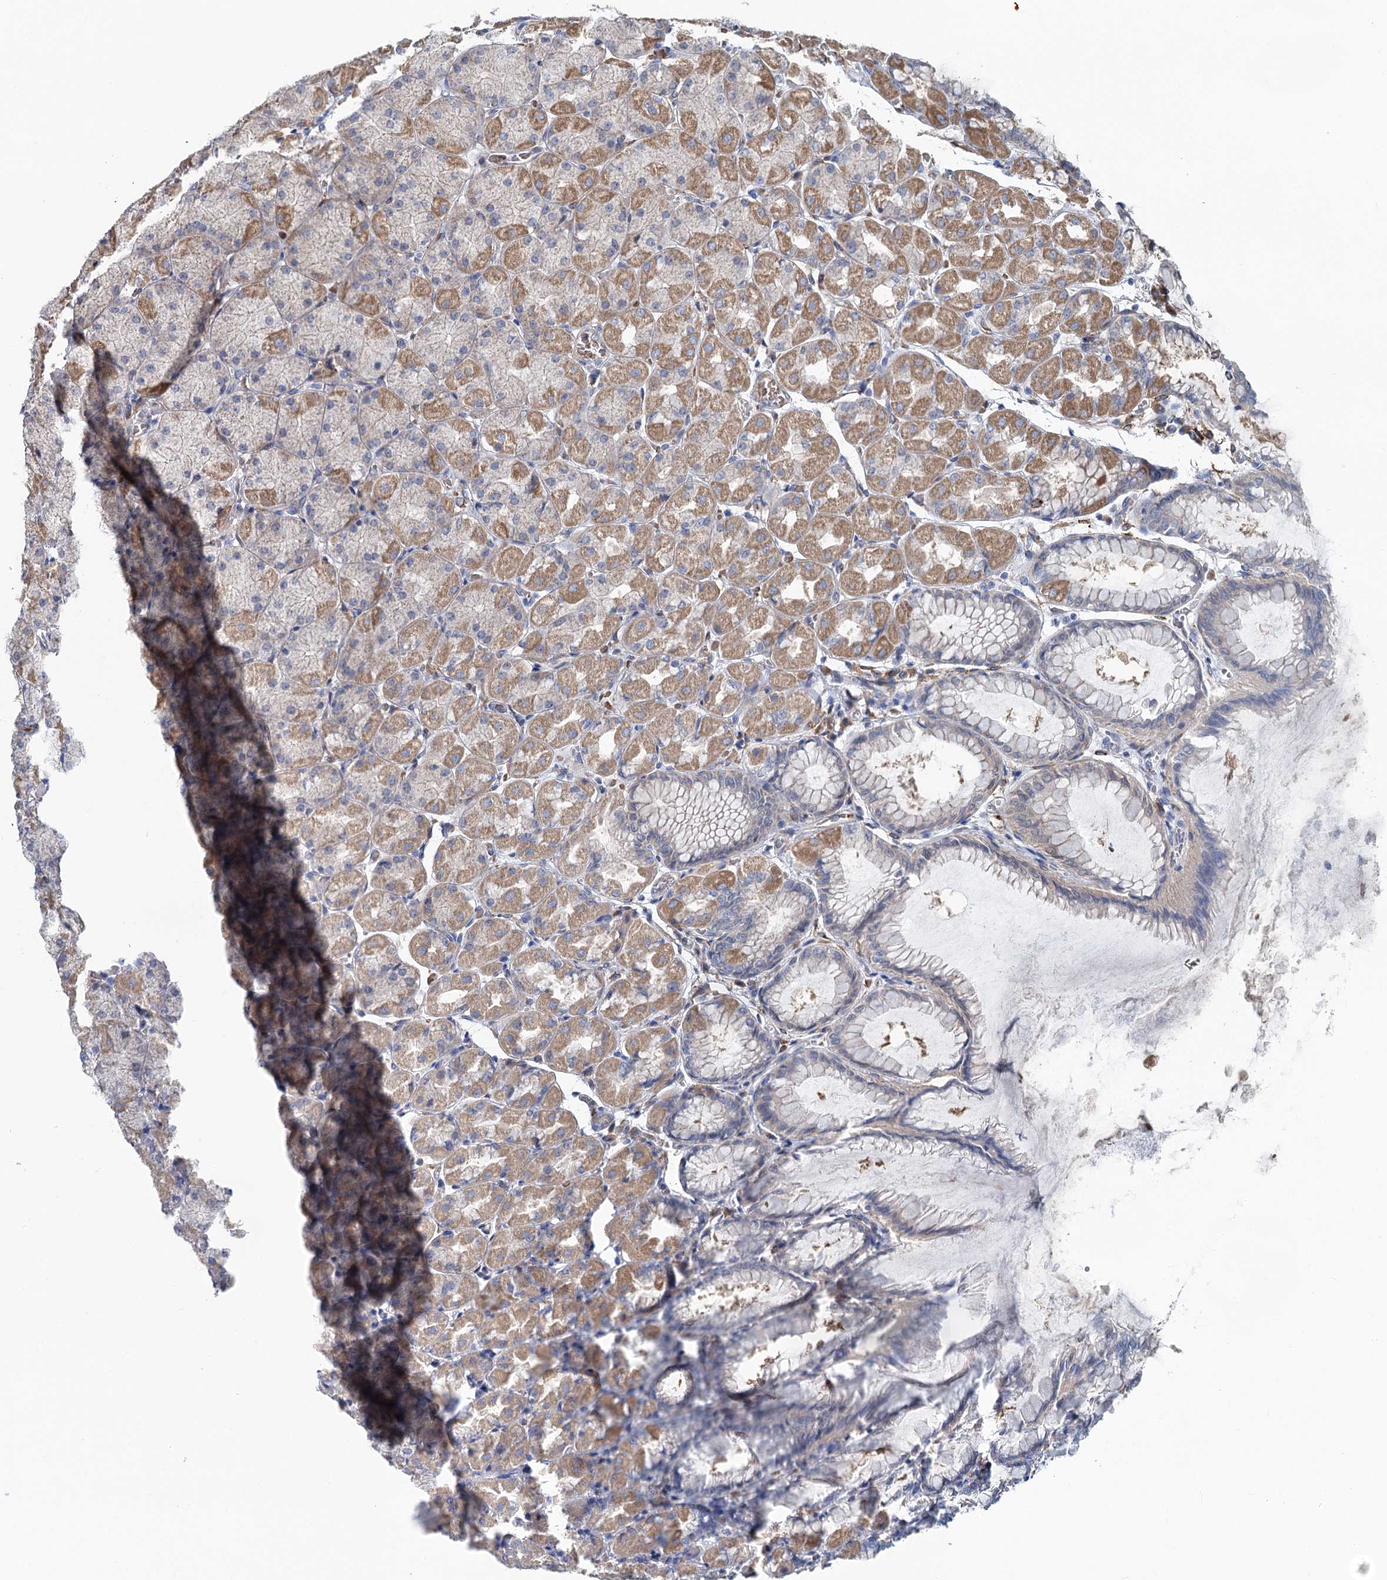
{"staining": {"intensity": "moderate", "quantity": ">75%", "location": "cytoplasmic/membranous"}, "tissue": "stomach", "cell_type": "Glandular cells", "image_type": "normal", "snomed": [{"axis": "morphology", "description": "Normal tissue, NOS"}, {"axis": "topography", "description": "Stomach, upper"}], "caption": "This micrograph demonstrates IHC staining of normal stomach, with medium moderate cytoplasmic/membranous expression in about >75% of glandular cells.", "gene": "CIB4", "patient": {"sex": "female", "age": 56}}